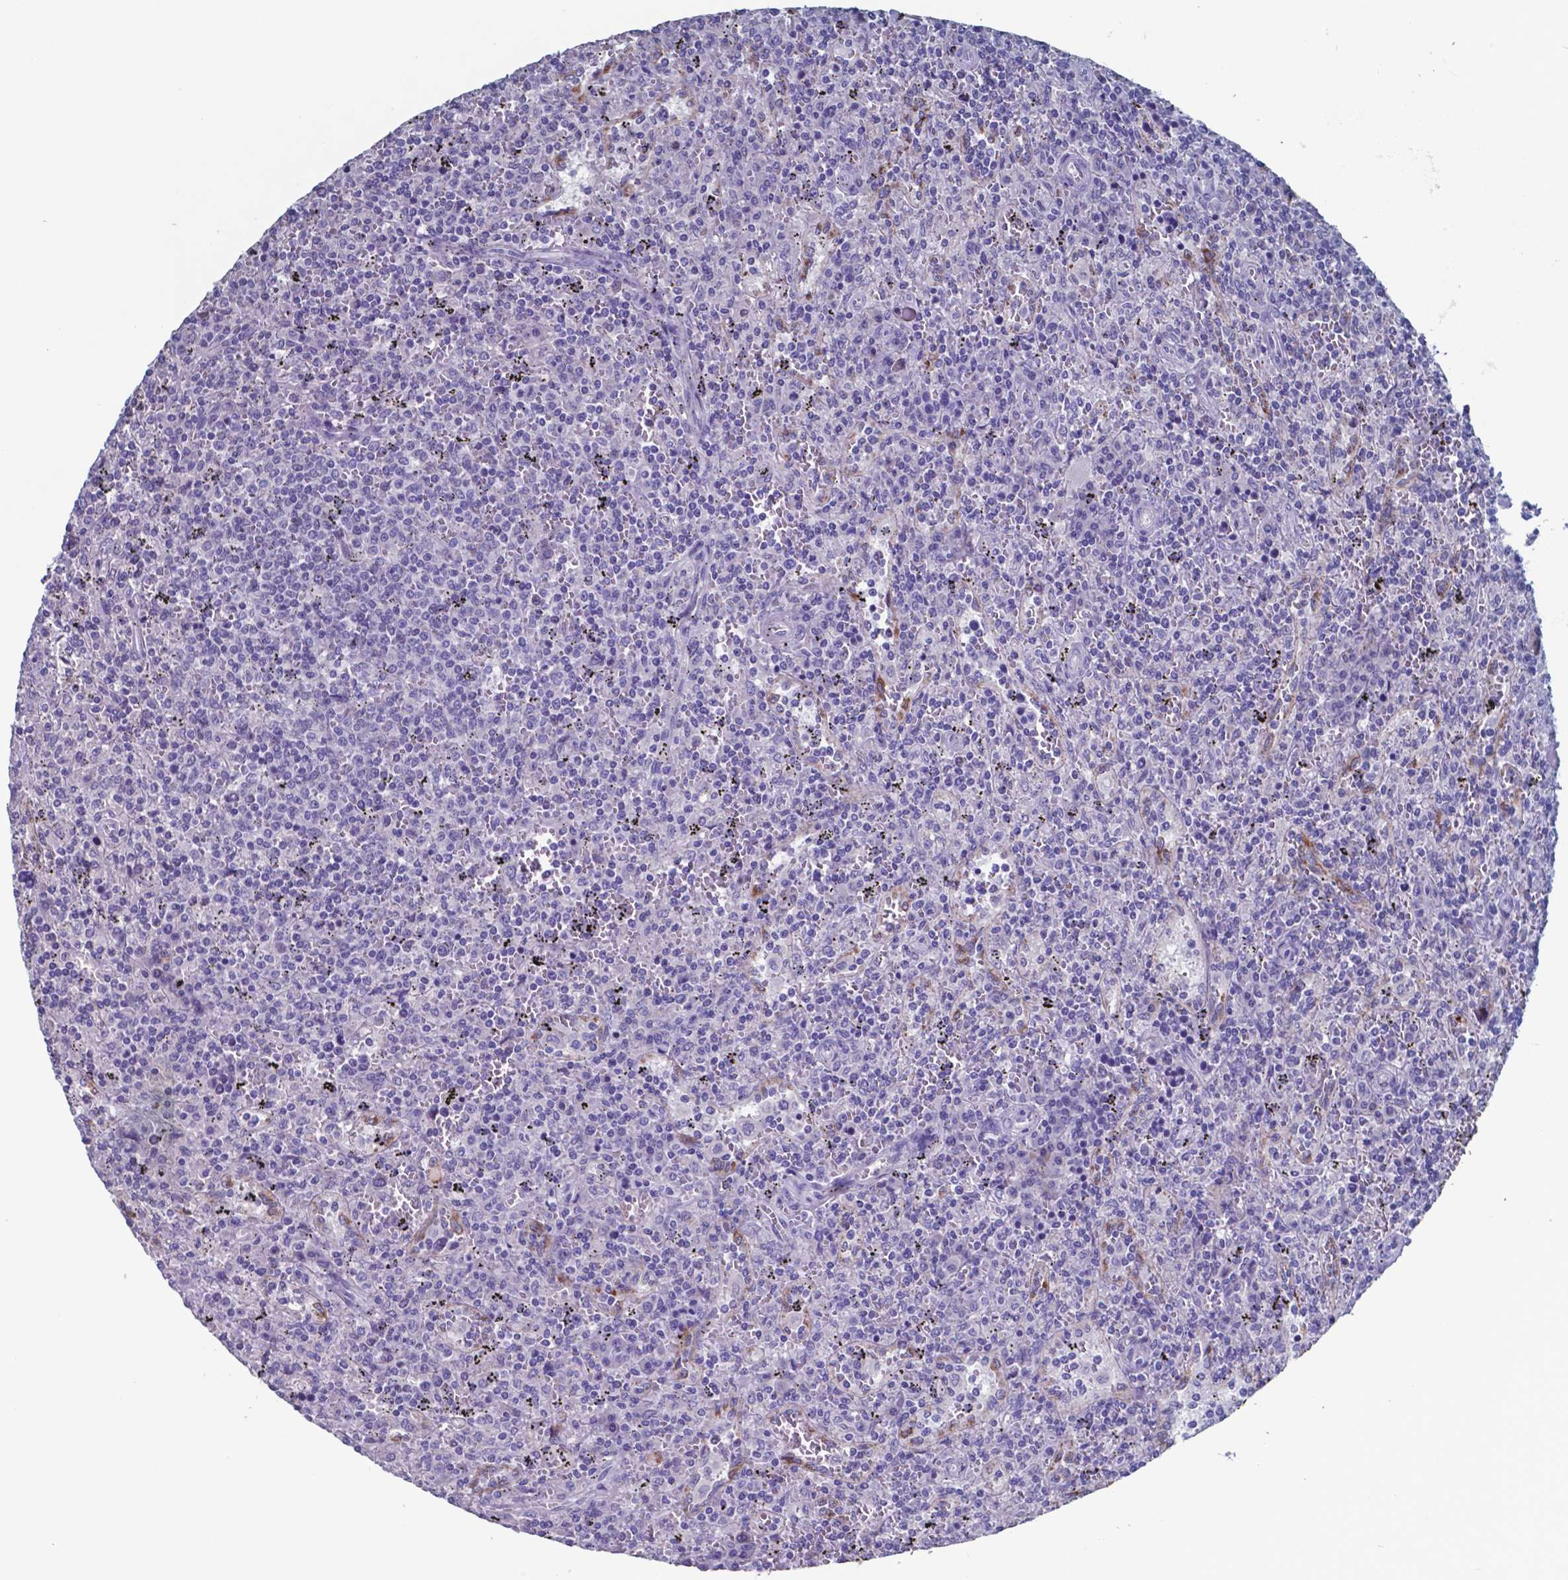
{"staining": {"intensity": "negative", "quantity": "none", "location": "none"}, "tissue": "lymphoma", "cell_type": "Tumor cells", "image_type": "cancer", "snomed": [{"axis": "morphology", "description": "Malignant lymphoma, non-Hodgkin's type, Low grade"}, {"axis": "topography", "description": "Spleen"}], "caption": "The photomicrograph displays no staining of tumor cells in lymphoma.", "gene": "TTR", "patient": {"sex": "male", "age": 62}}